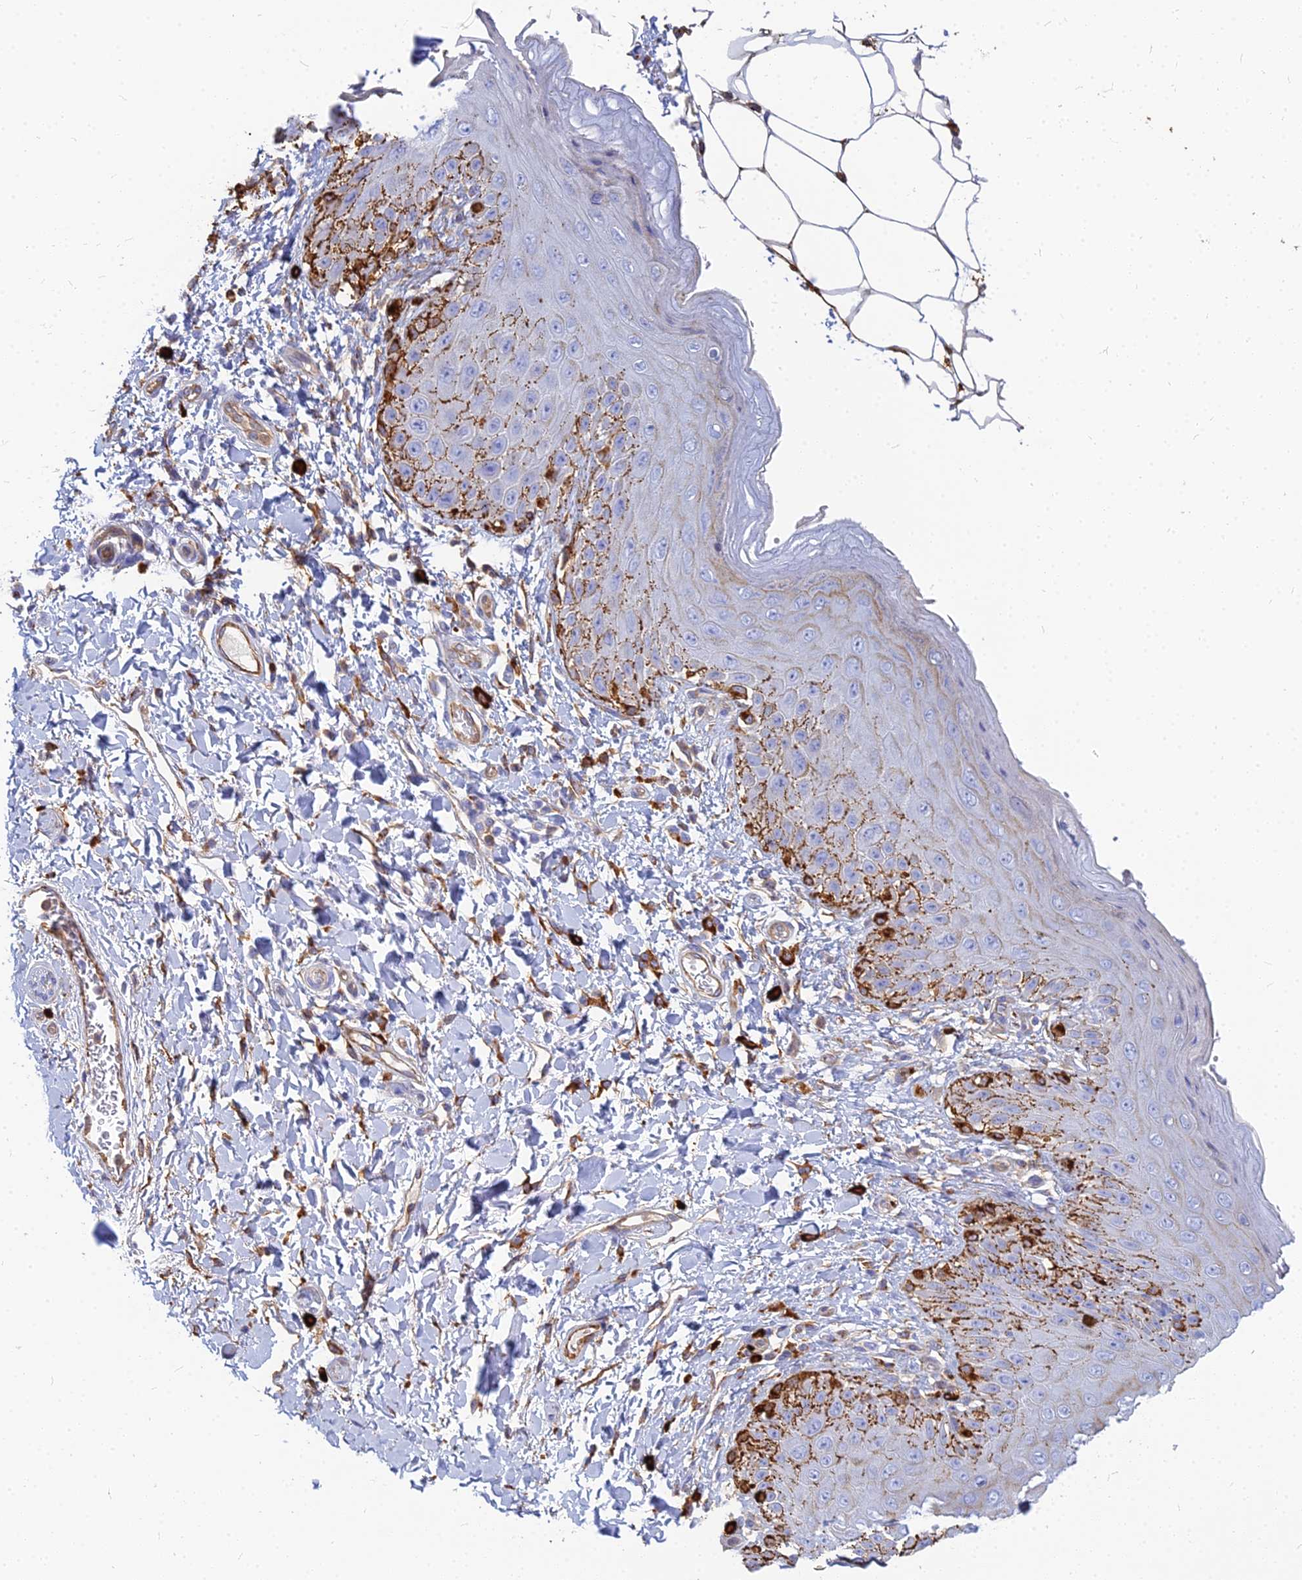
{"staining": {"intensity": "strong", "quantity": "<25%", "location": "cytoplasmic/membranous"}, "tissue": "skin", "cell_type": "Epidermal cells", "image_type": "normal", "snomed": [{"axis": "morphology", "description": "Normal tissue, NOS"}, {"axis": "topography", "description": "Anal"}], "caption": "Brown immunohistochemical staining in benign skin exhibits strong cytoplasmic/membranous positivity in about <25% of epidermal cells. Nuclei are stained in blue.", "gene": "VAT1", "patient": {"sex": "male", "age": 44}}